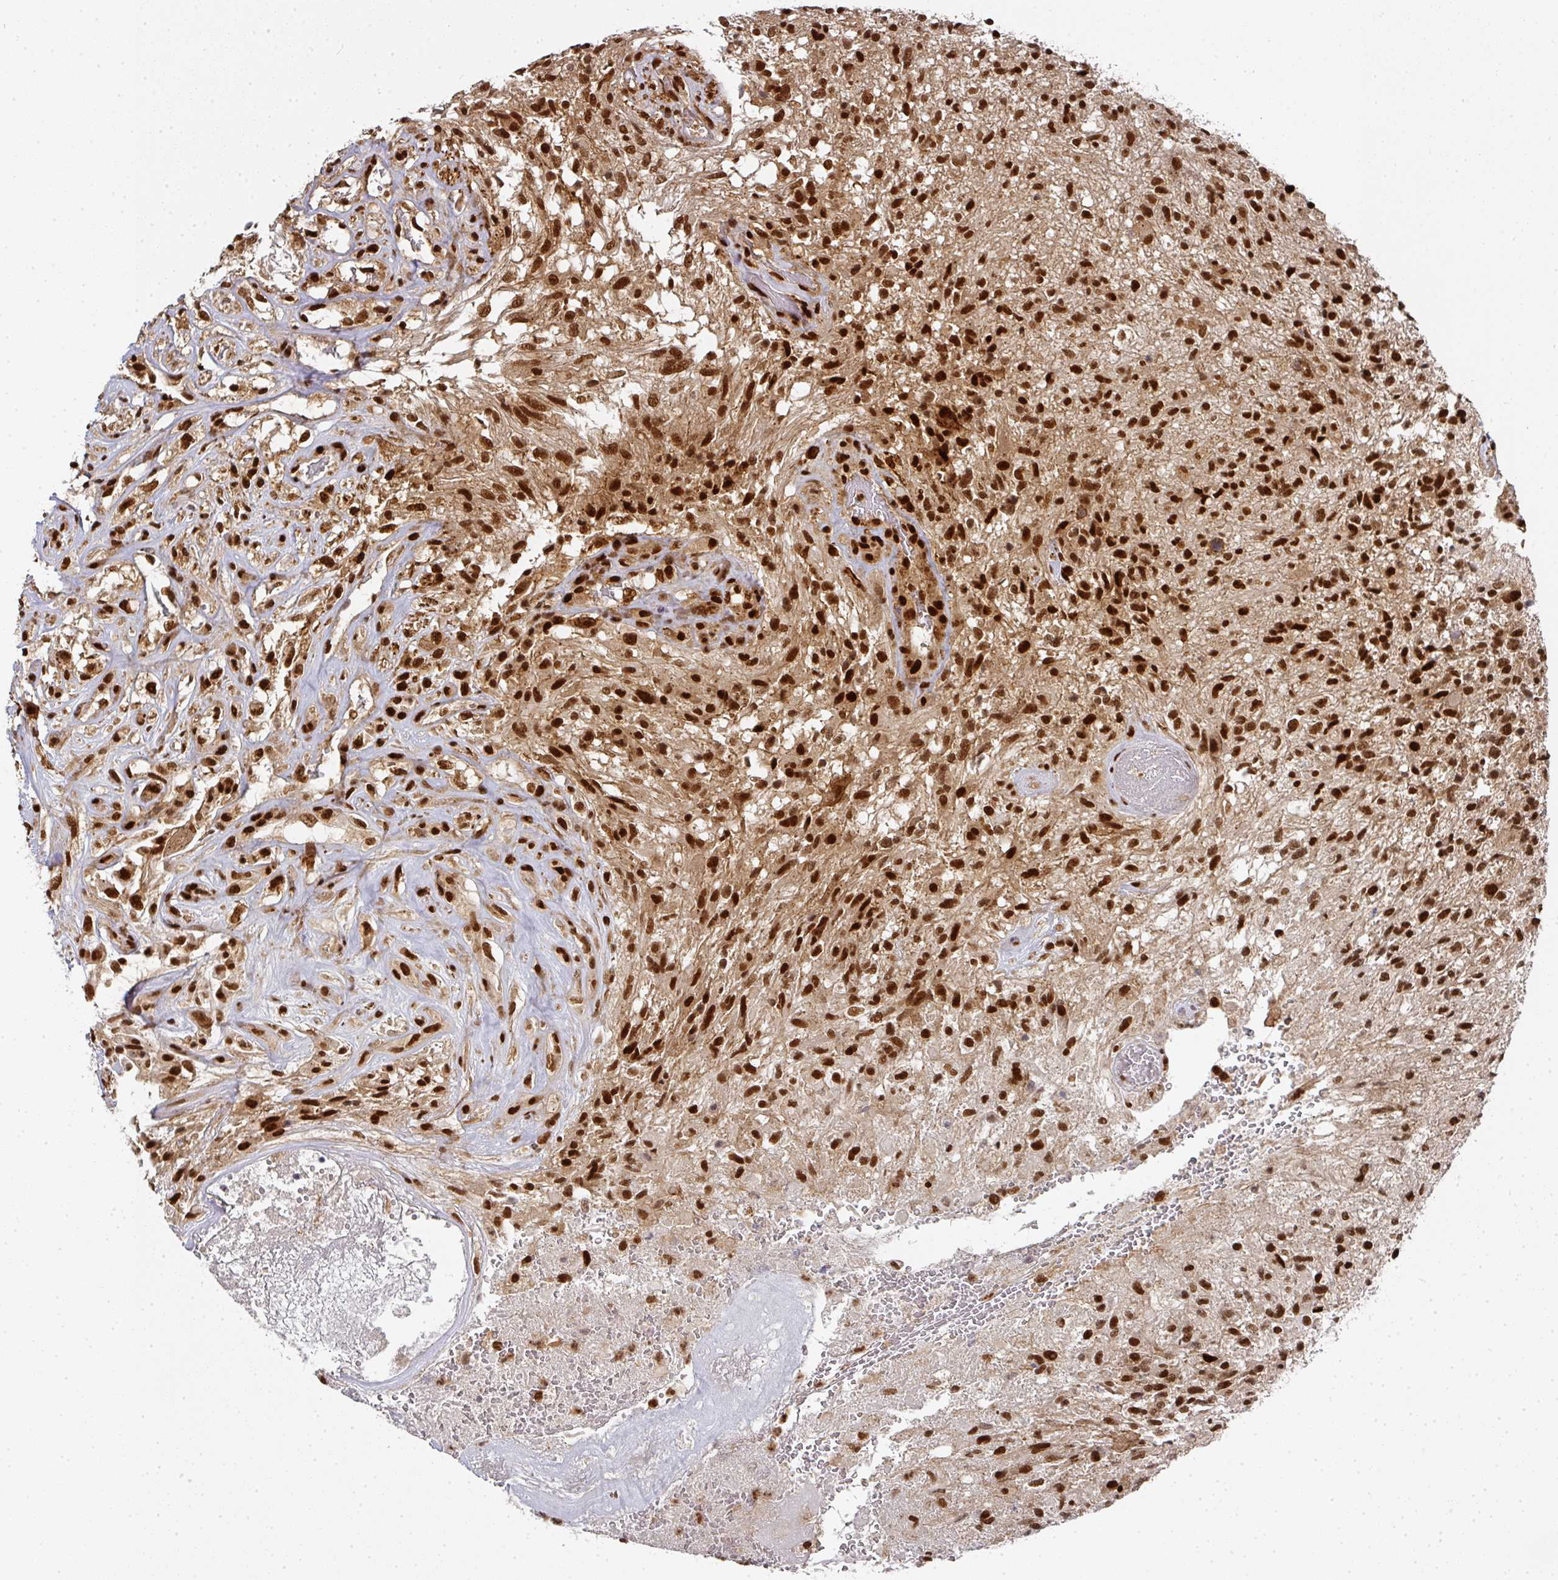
{"staining": {"intensity": "strong", "quantity": ">75%", "location": "nuclear"}, "tissue": "glioma", "cell_type": "Tumor cells", "image_type": "cancer", "snomed": [{"axis": "morphology", "description": "Glioma, malignant, High grade"}, {"axis": "topography", "description": "Brain"}], "caption": "IHC image of glioma stained for a protein (brown), which displays high levels of strong nuclear staining in about >75% of tumor cells.", "gene": "DIDO1", "patient": {"sex": "male", "age": 56}}